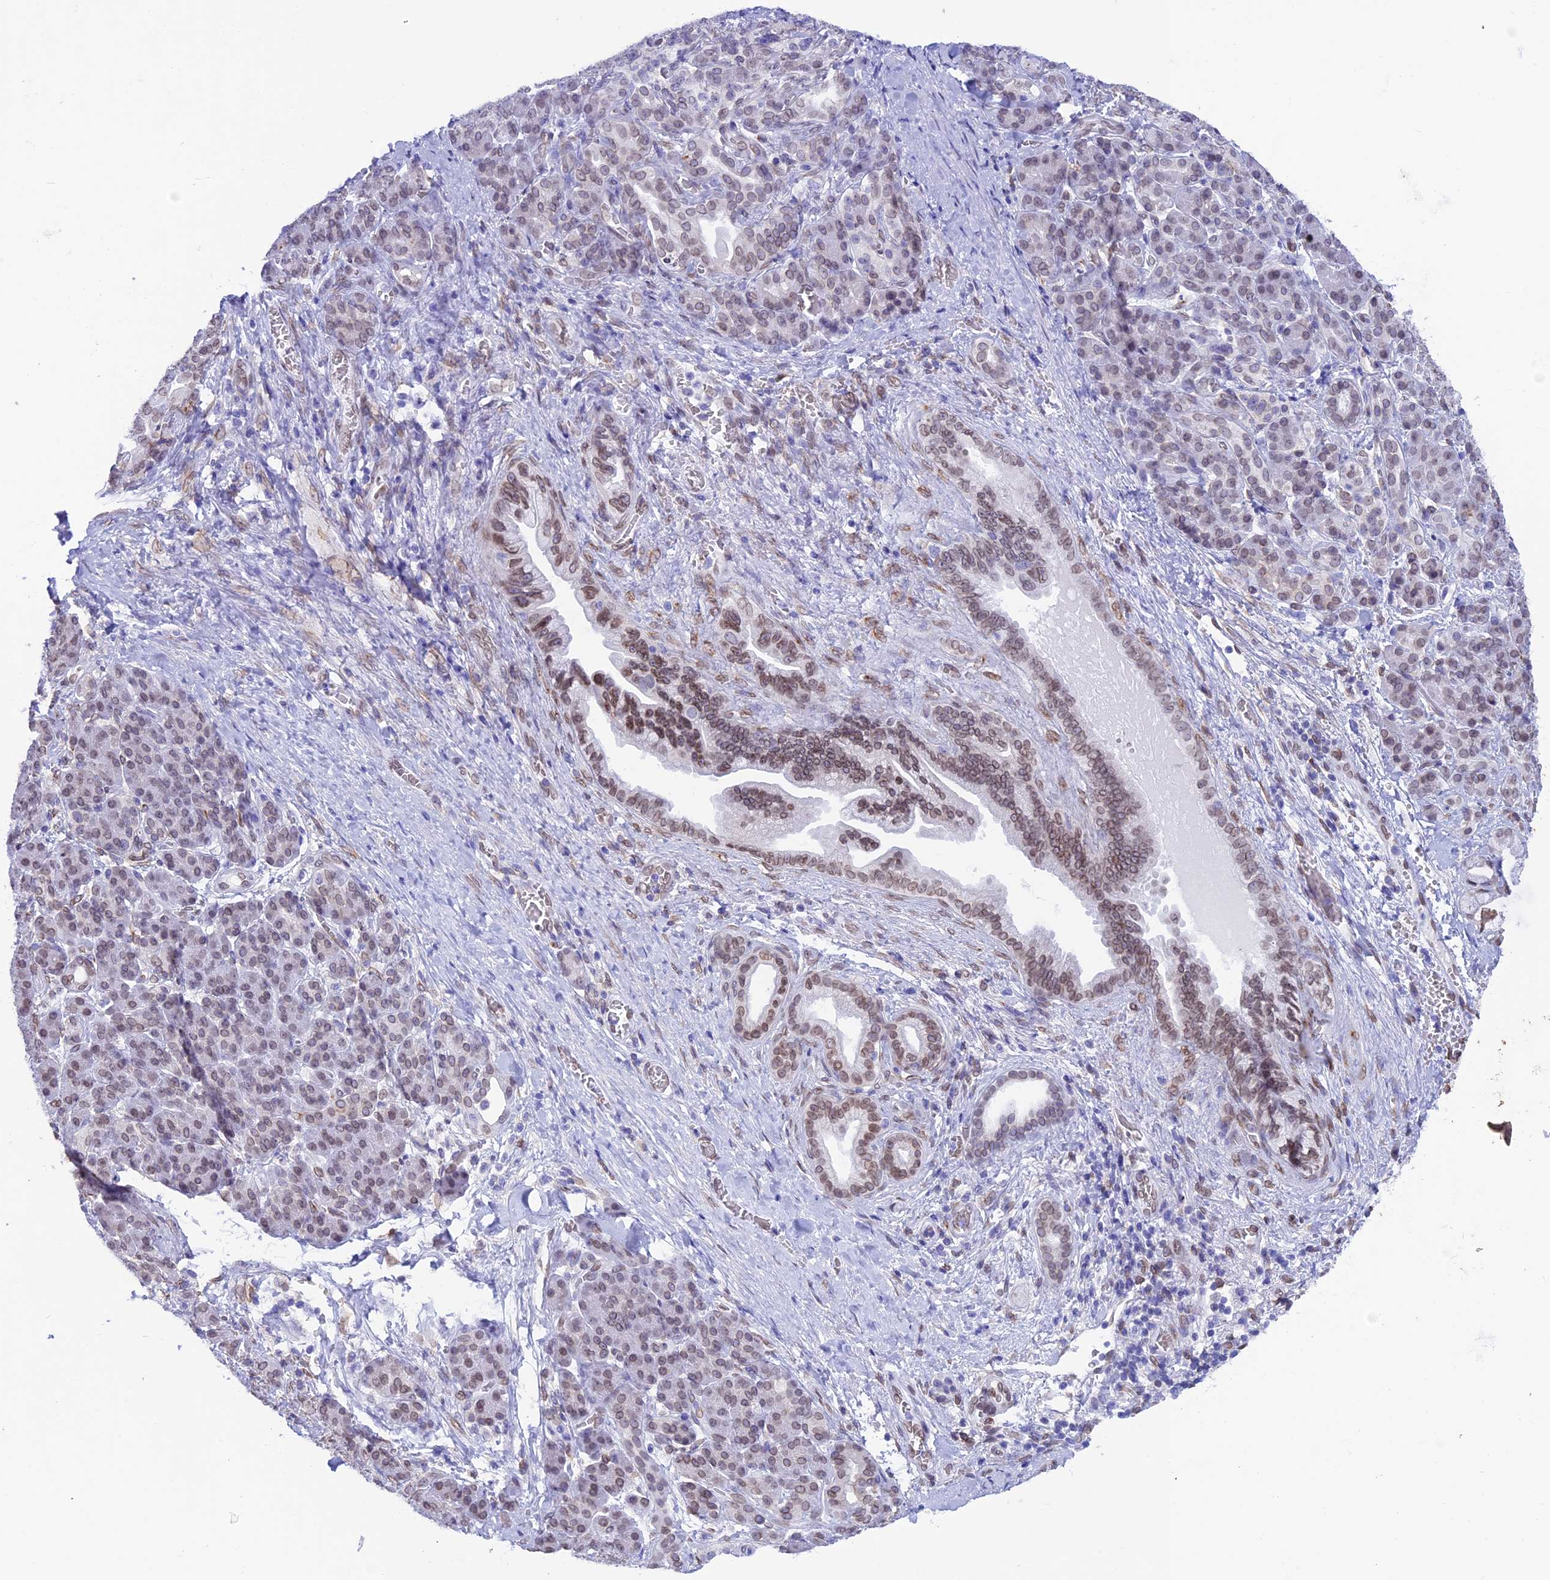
{"staining": {"intensity": "weak", "quantity": ">75%", "location": "cytoplasmic/membranous,nuclear"}, "tissue": "pancreatic cancer", "cell_type": "Tumor cells", "image_type": "cancer", "snomed": [{"axis": "morphology", "description": "Adenocarcinoma, NOS"}, {"axis": "topography", "description": "Pancreas"}], "caption": "Tumor cells demonstrate weak cytoplasmic/membranous and nuclear staining in about >75% of cells in pancreatic cancer.", "gene": "TMPRSS7", "patient": {"sex": "male", "age": 59}}